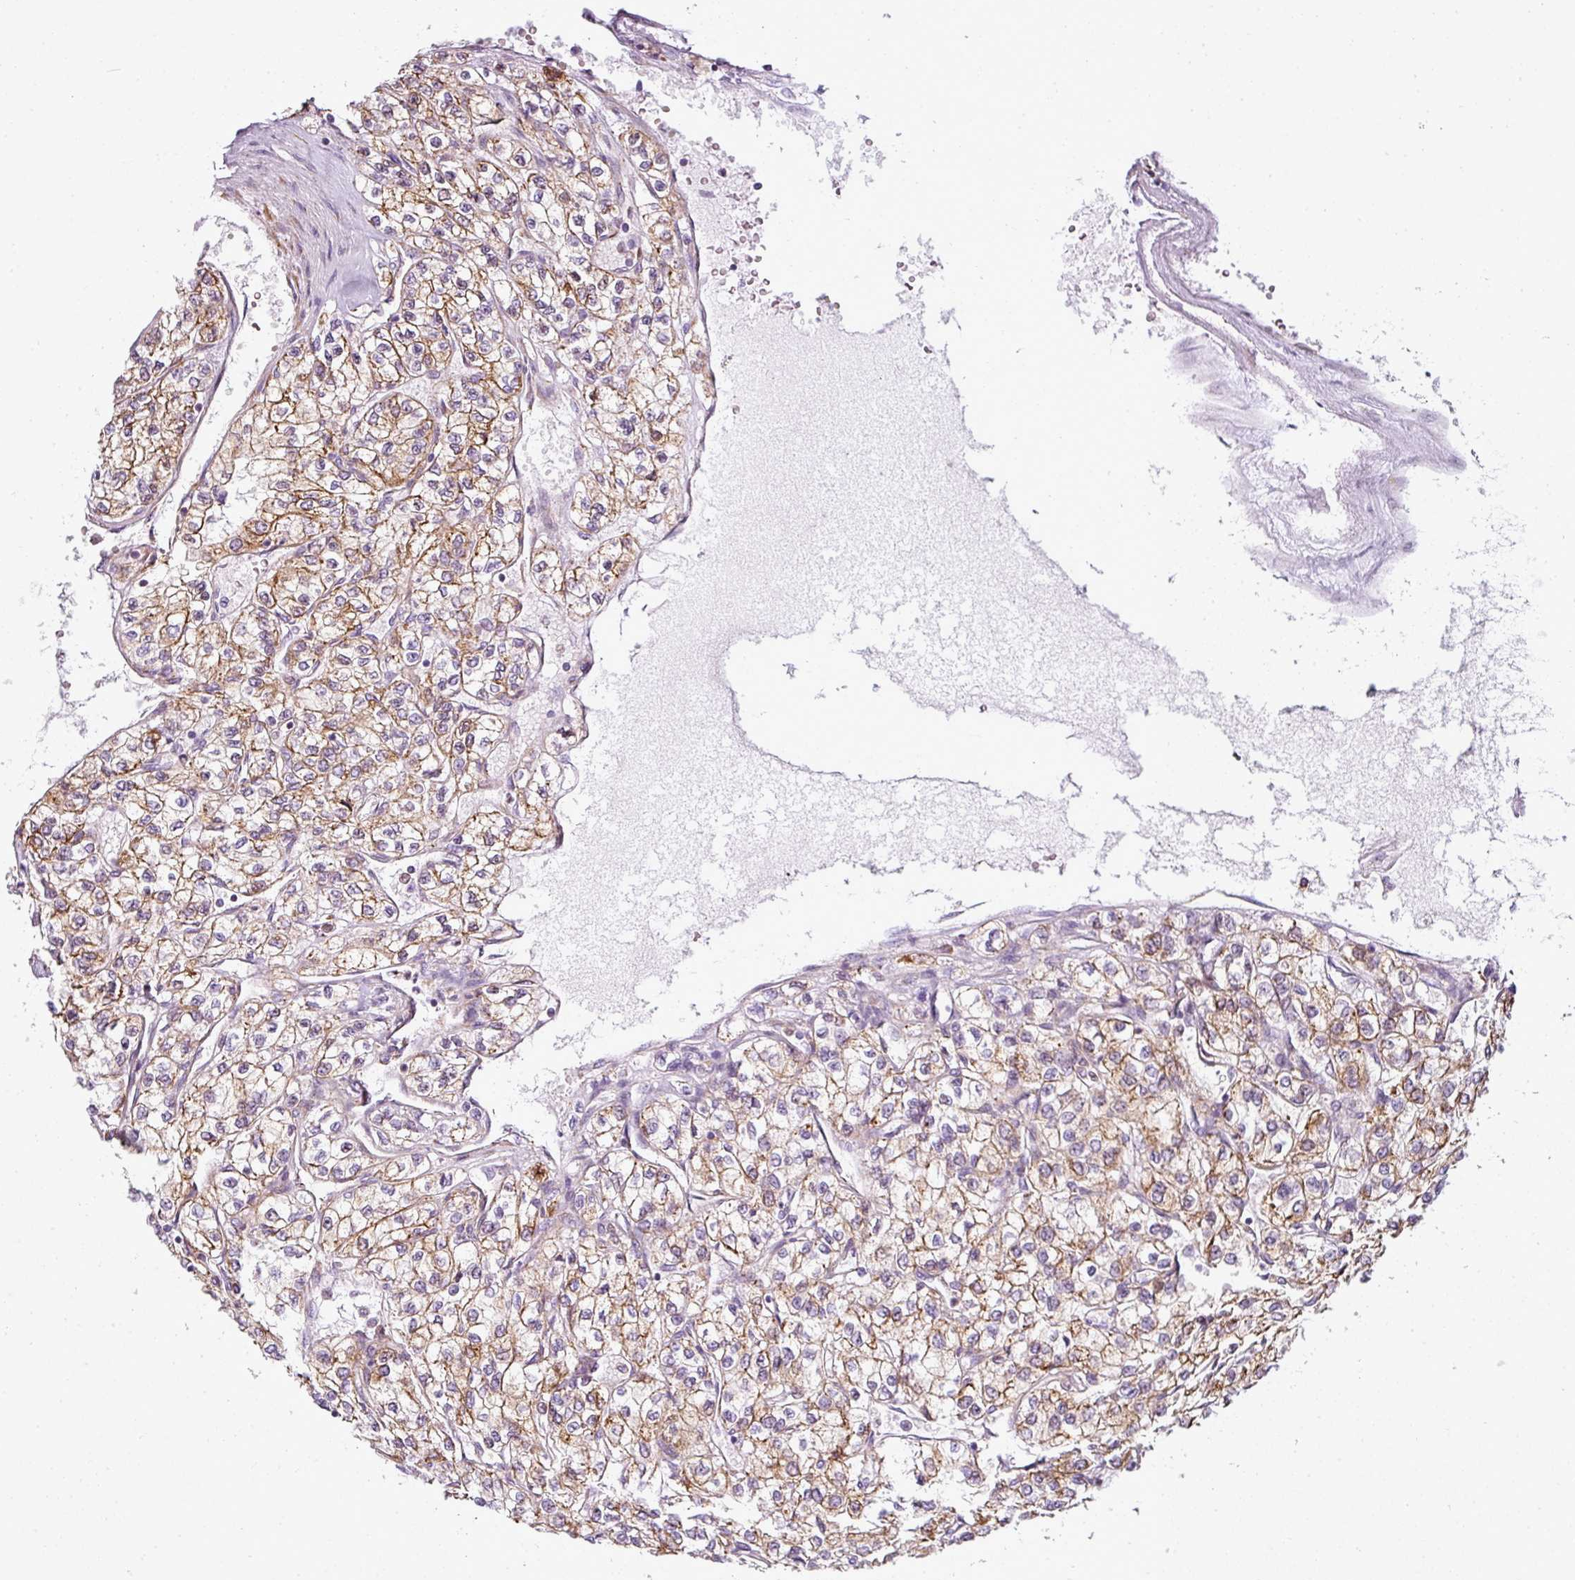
{"staining": {"intensity": "moderate", "quantity": ">75%", "location": "cytoplasmic/membranous"}, "tissue": "renal cancer", "cell_type": "Tumor cells", "image_type": "cancer", "snomed": [{"axis": "morphology", "description": "Adenocarcinoma, NOS"}, {"axis": "topography", "description": "Kidney"}], "caption": "This photomicrograph exhibits renal cancer (adenocarcinoma) stained with immunohistochemistry (IHC) to label a protein in brown. The cytoplasmic/membranous of tumor cells show moderate positivity for the protein. Nuclei are counter-stained blue.", "gene": "ANKRD18A", "patient": {"sex": "male", "age": 80}}